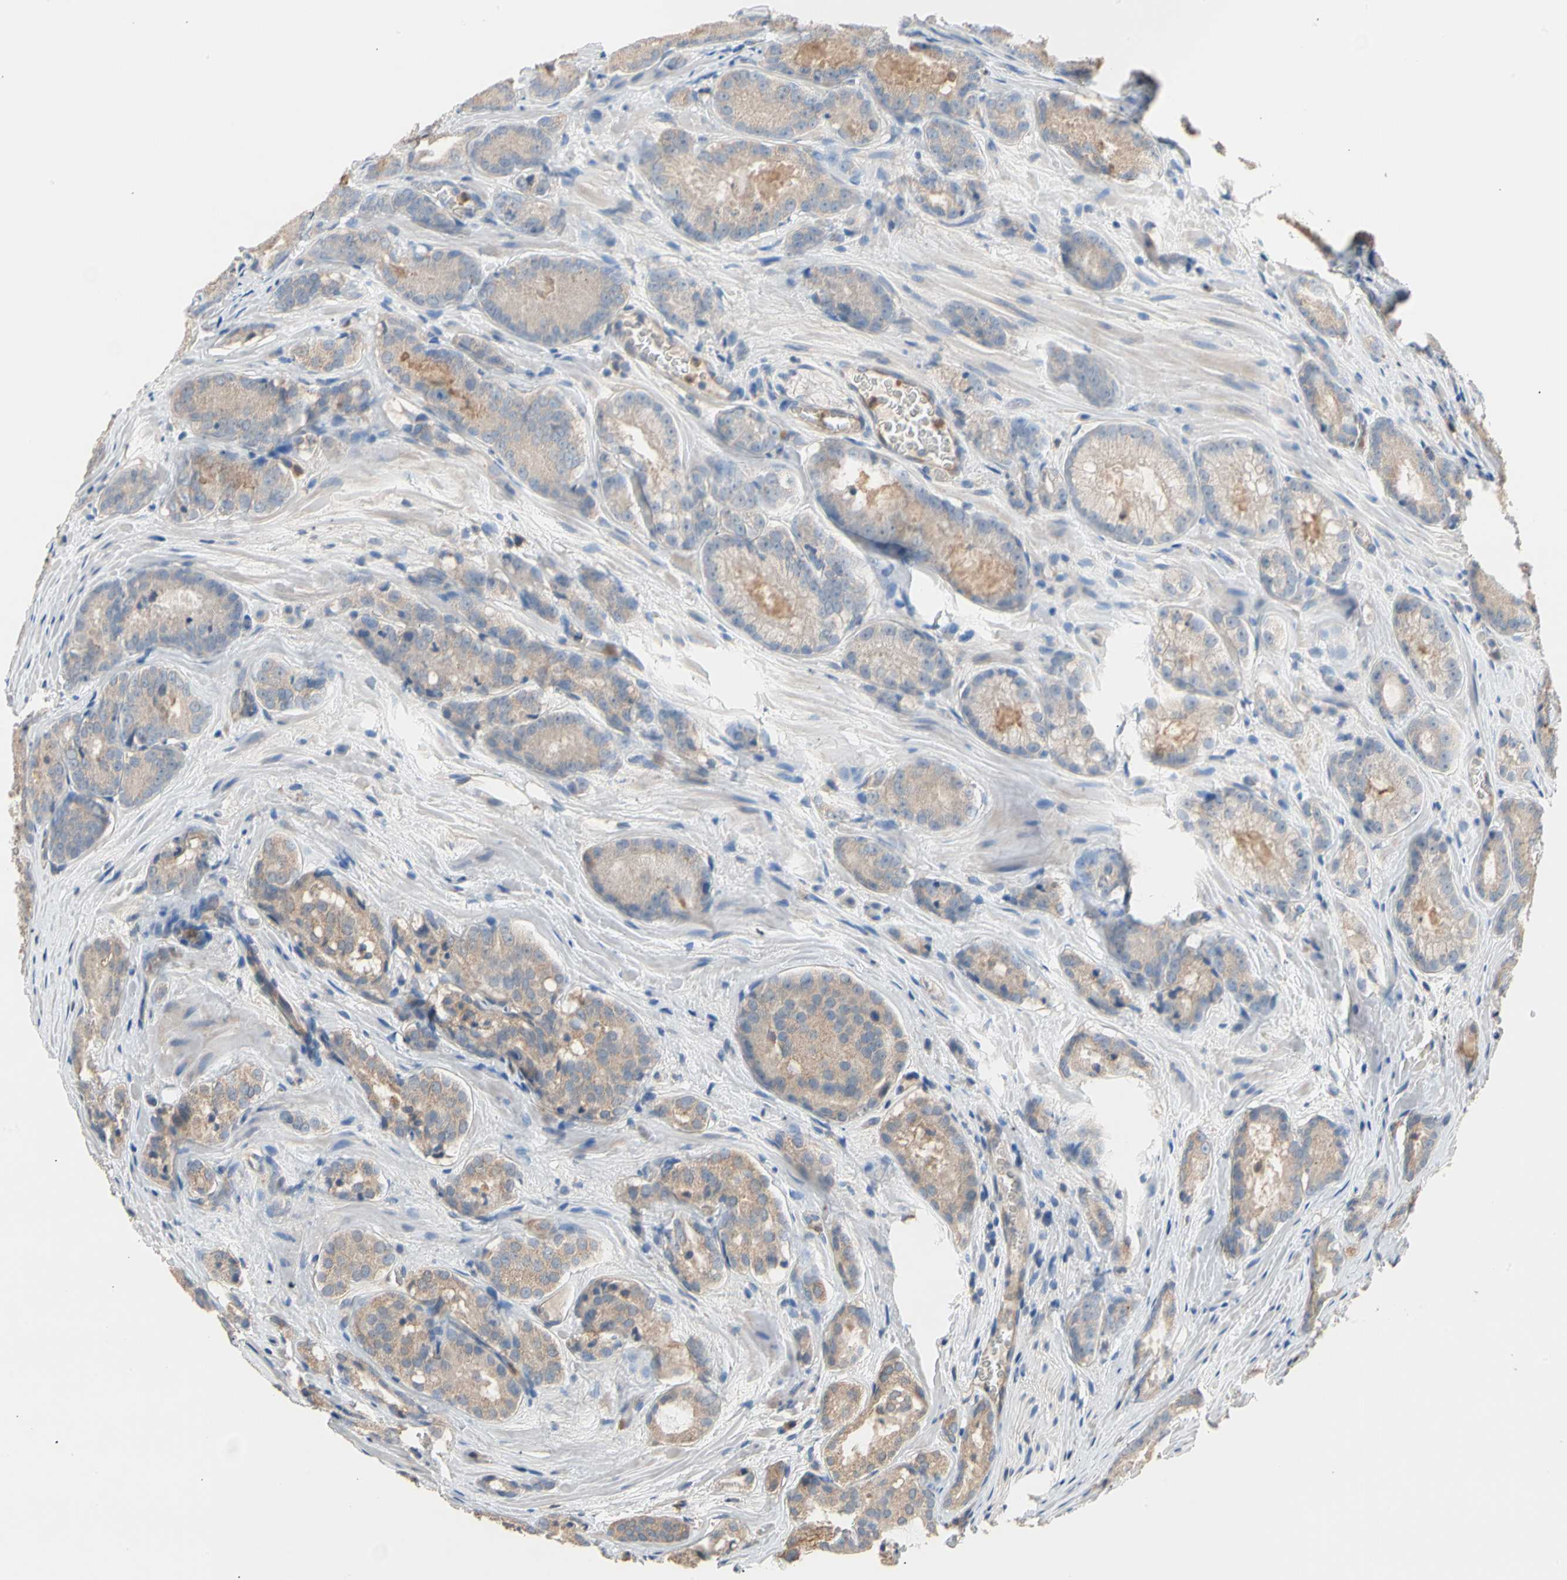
{"staining": {"intensity": "weak", "quantity": ">75%", "location": "cytoplasmic/membranous"}, "tissue": "prostate cancer", "cell_type": "Tumor cells", "image_type": "cancer", "snomed": [{"axis": "morphology", "description": "Adenocarcinoma, High grade"}, {"axis": "topography", "description": "Prostate"}], "caption": "A low amount of weak cytoplasmic/membranous staining is appreciated in approximately >75% of tumor cells in prostate adenocarcinoma (high-grade) tissue.", "gene": "BBOX1", "patient": {"sex": "male", "age": 64}}